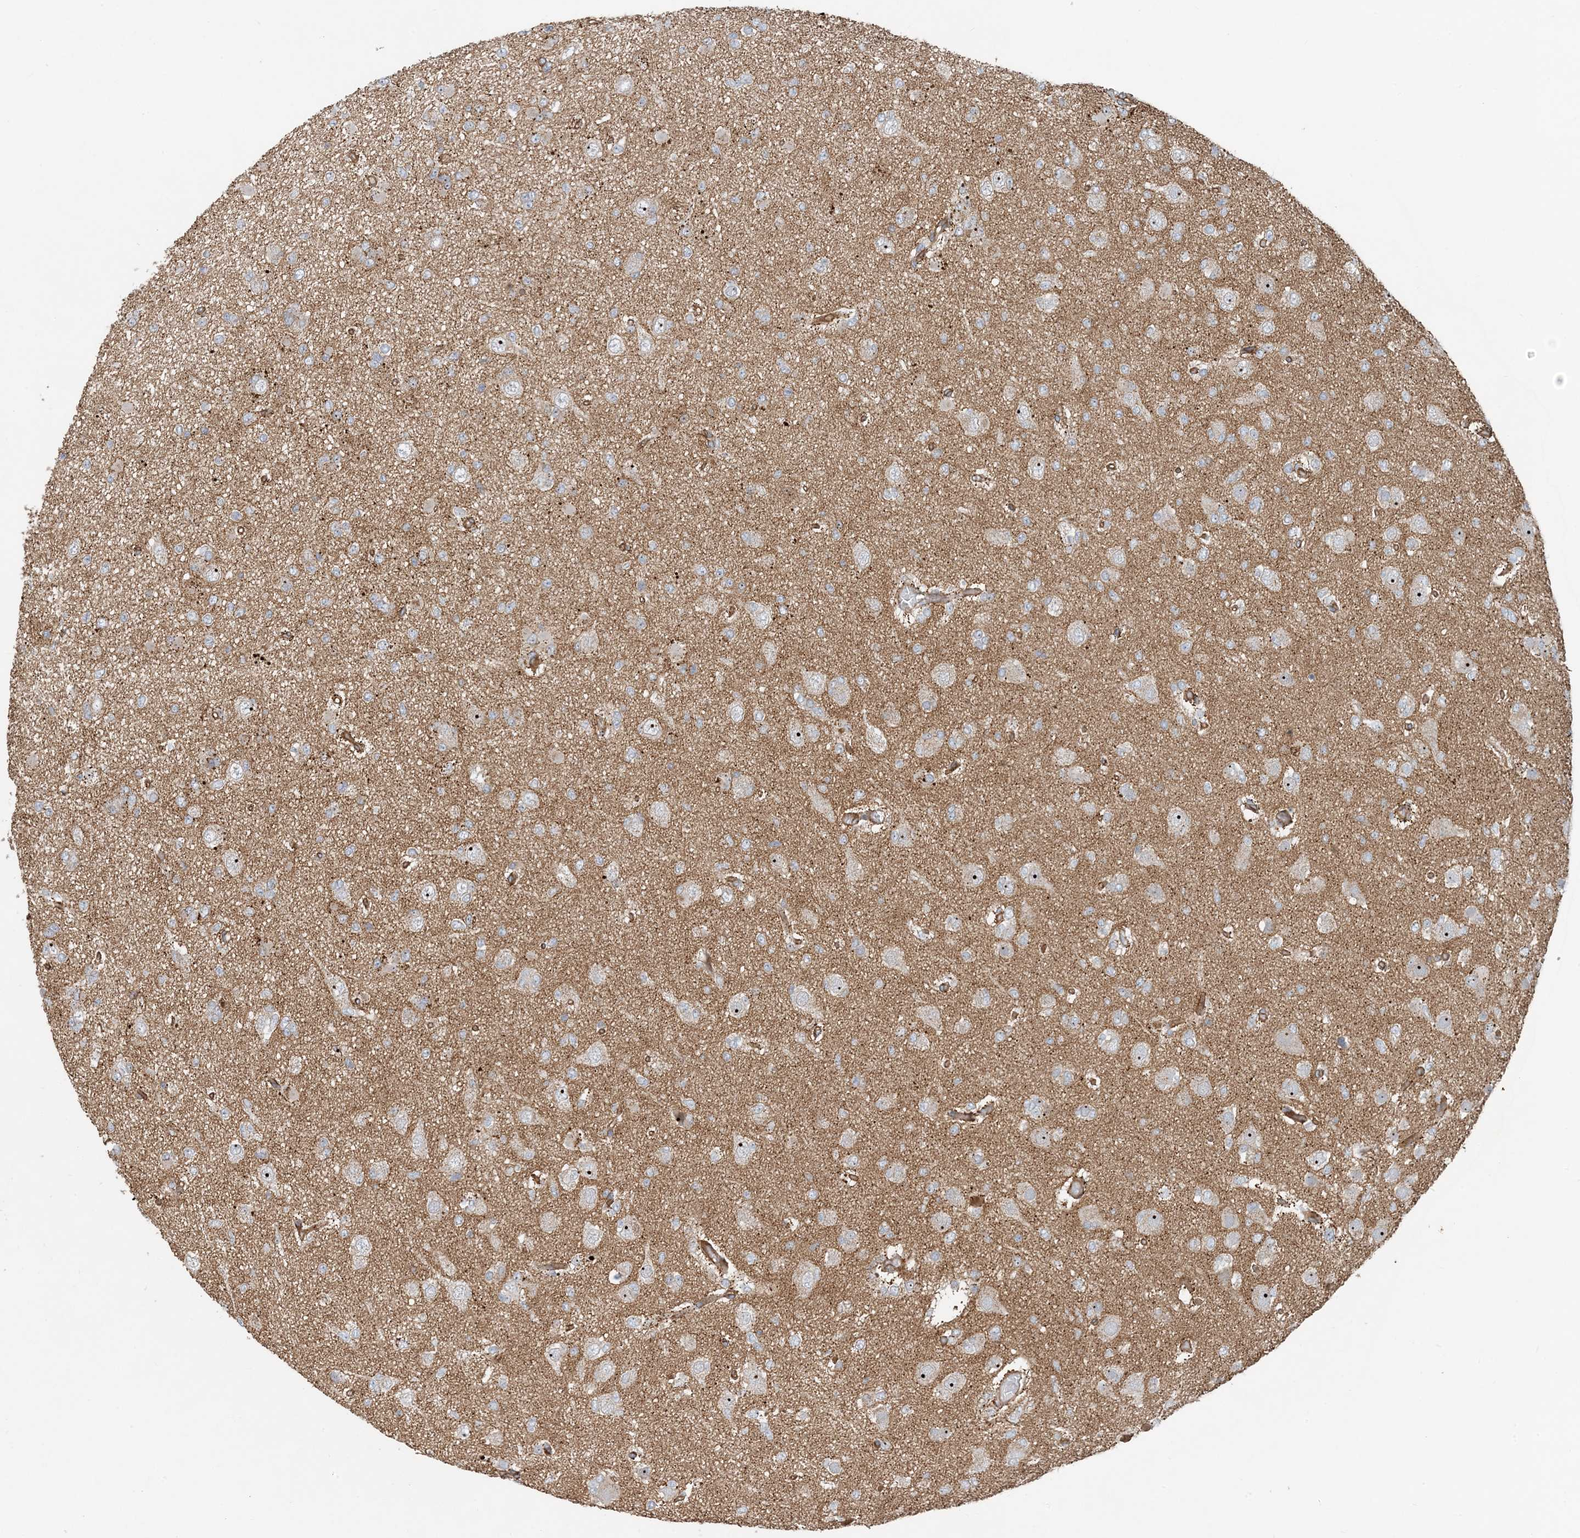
{"staining": {"intensity": "weak", "quantity": "<25%", "location": "cytoplasmic/membranous"}, "tissue": "glioma", "cell_type": "Tumor cells", "image_type": "cancer", "snomed": [{"axis": "morphology", "description": "Glioma, malignant, Low grade"}, {"axis": "topography", "description": "Brain"}], "caption": "The immunohistochemistry (IHC) histopathology image has no significant expression in tumor cells of malignant glioma (low-grade) tissue.", "gene": "MYL5", "patient": {"sex": "female", "age": 22}}